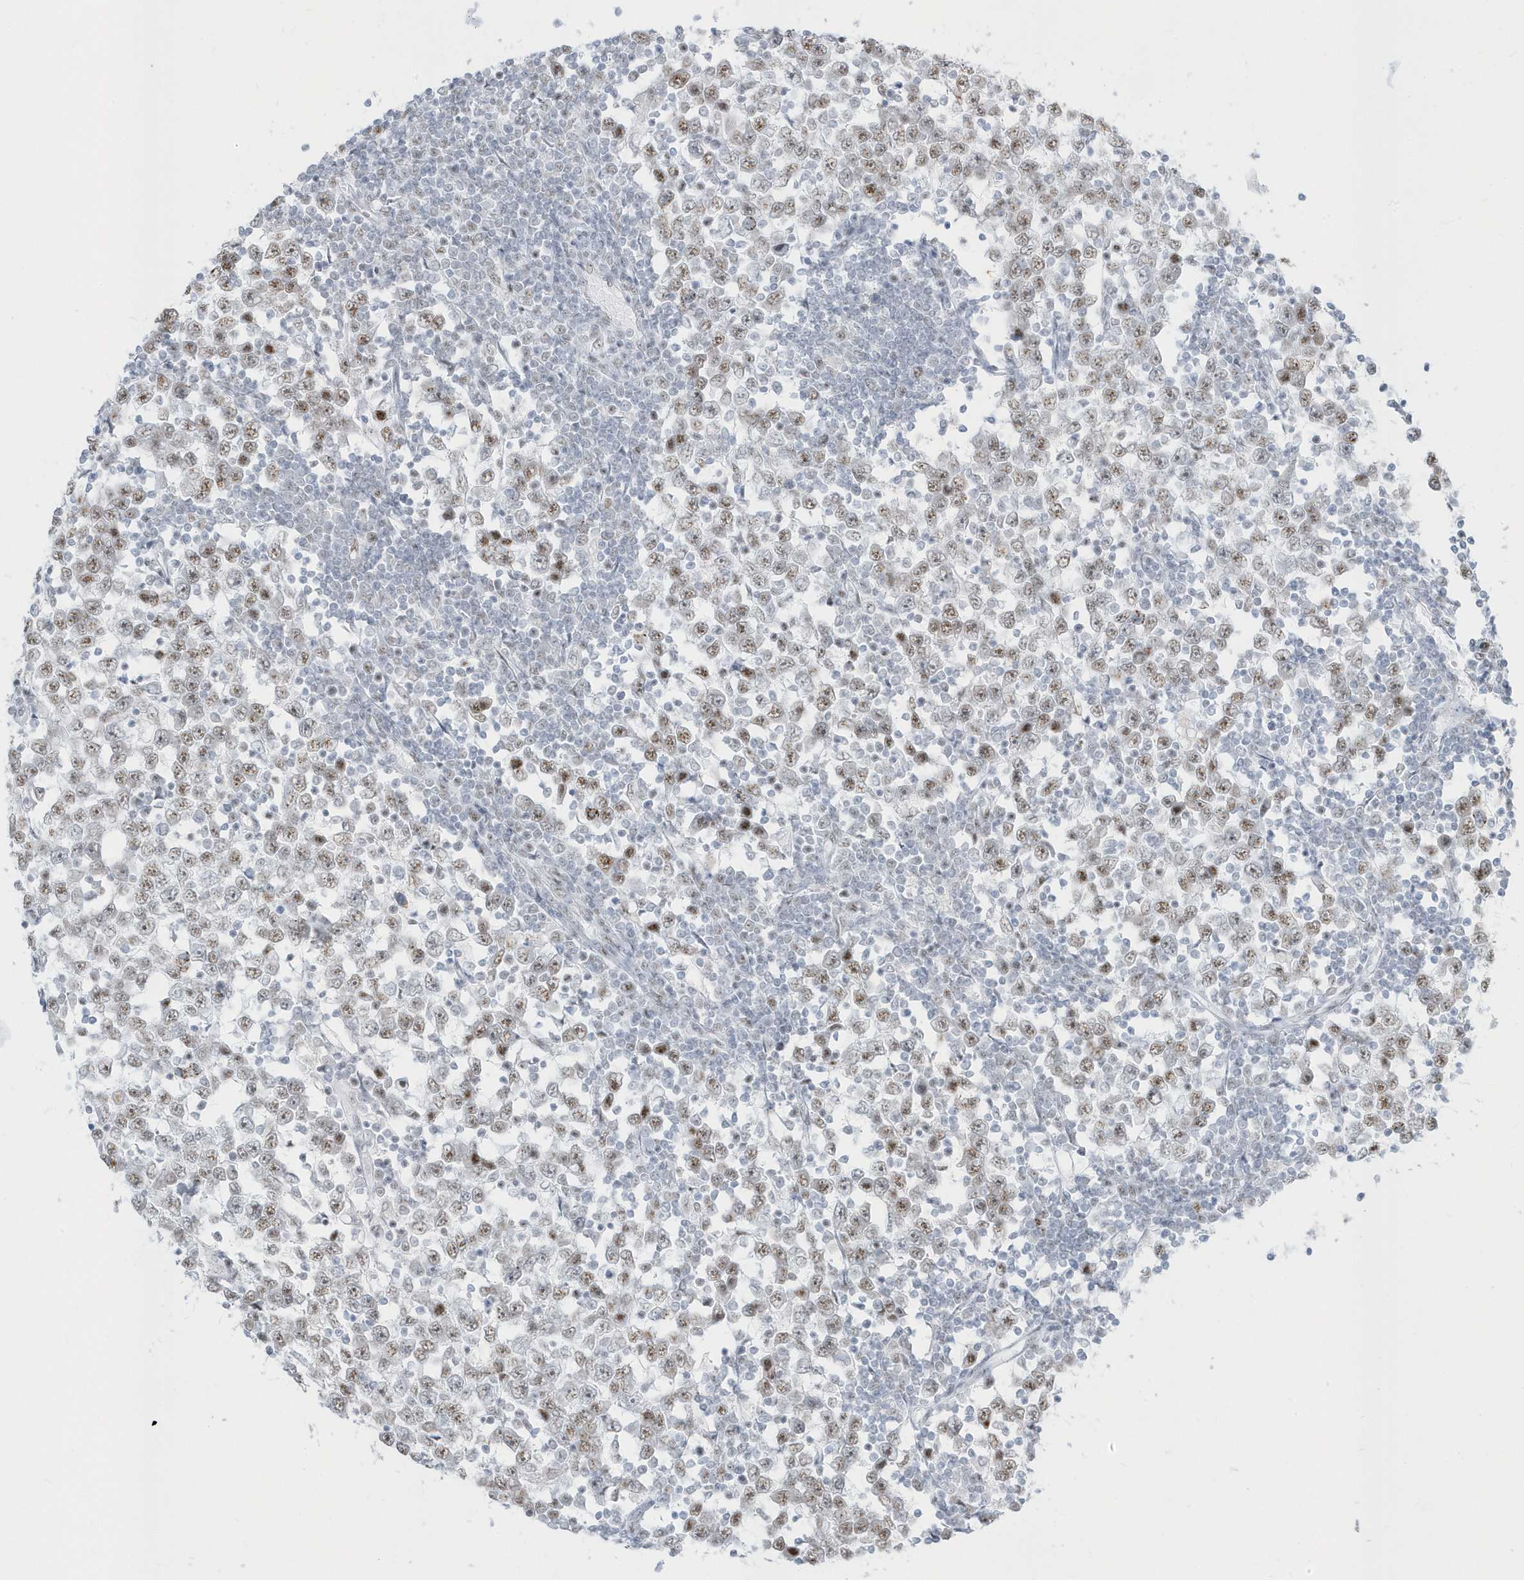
{"staining": {"intensity": "moderate", "quantity": ">75%", "location": "nuclear"}, "tissue": "testis cancer", "cell_type": "Tumor cells", "image_type": "cancer", "snomed": [{"axis": "morphology", "description": "Seminoma, NOS"}, {"axis": "topography", "description": "Testis"}], "caption": "Protein expression analysis of human testis seminoma reveals moderate nuclear expression in approximately >75% of tumor cells.", "gene": "PLEKHN1", "patient": {"sex": "male", "age": 65}}